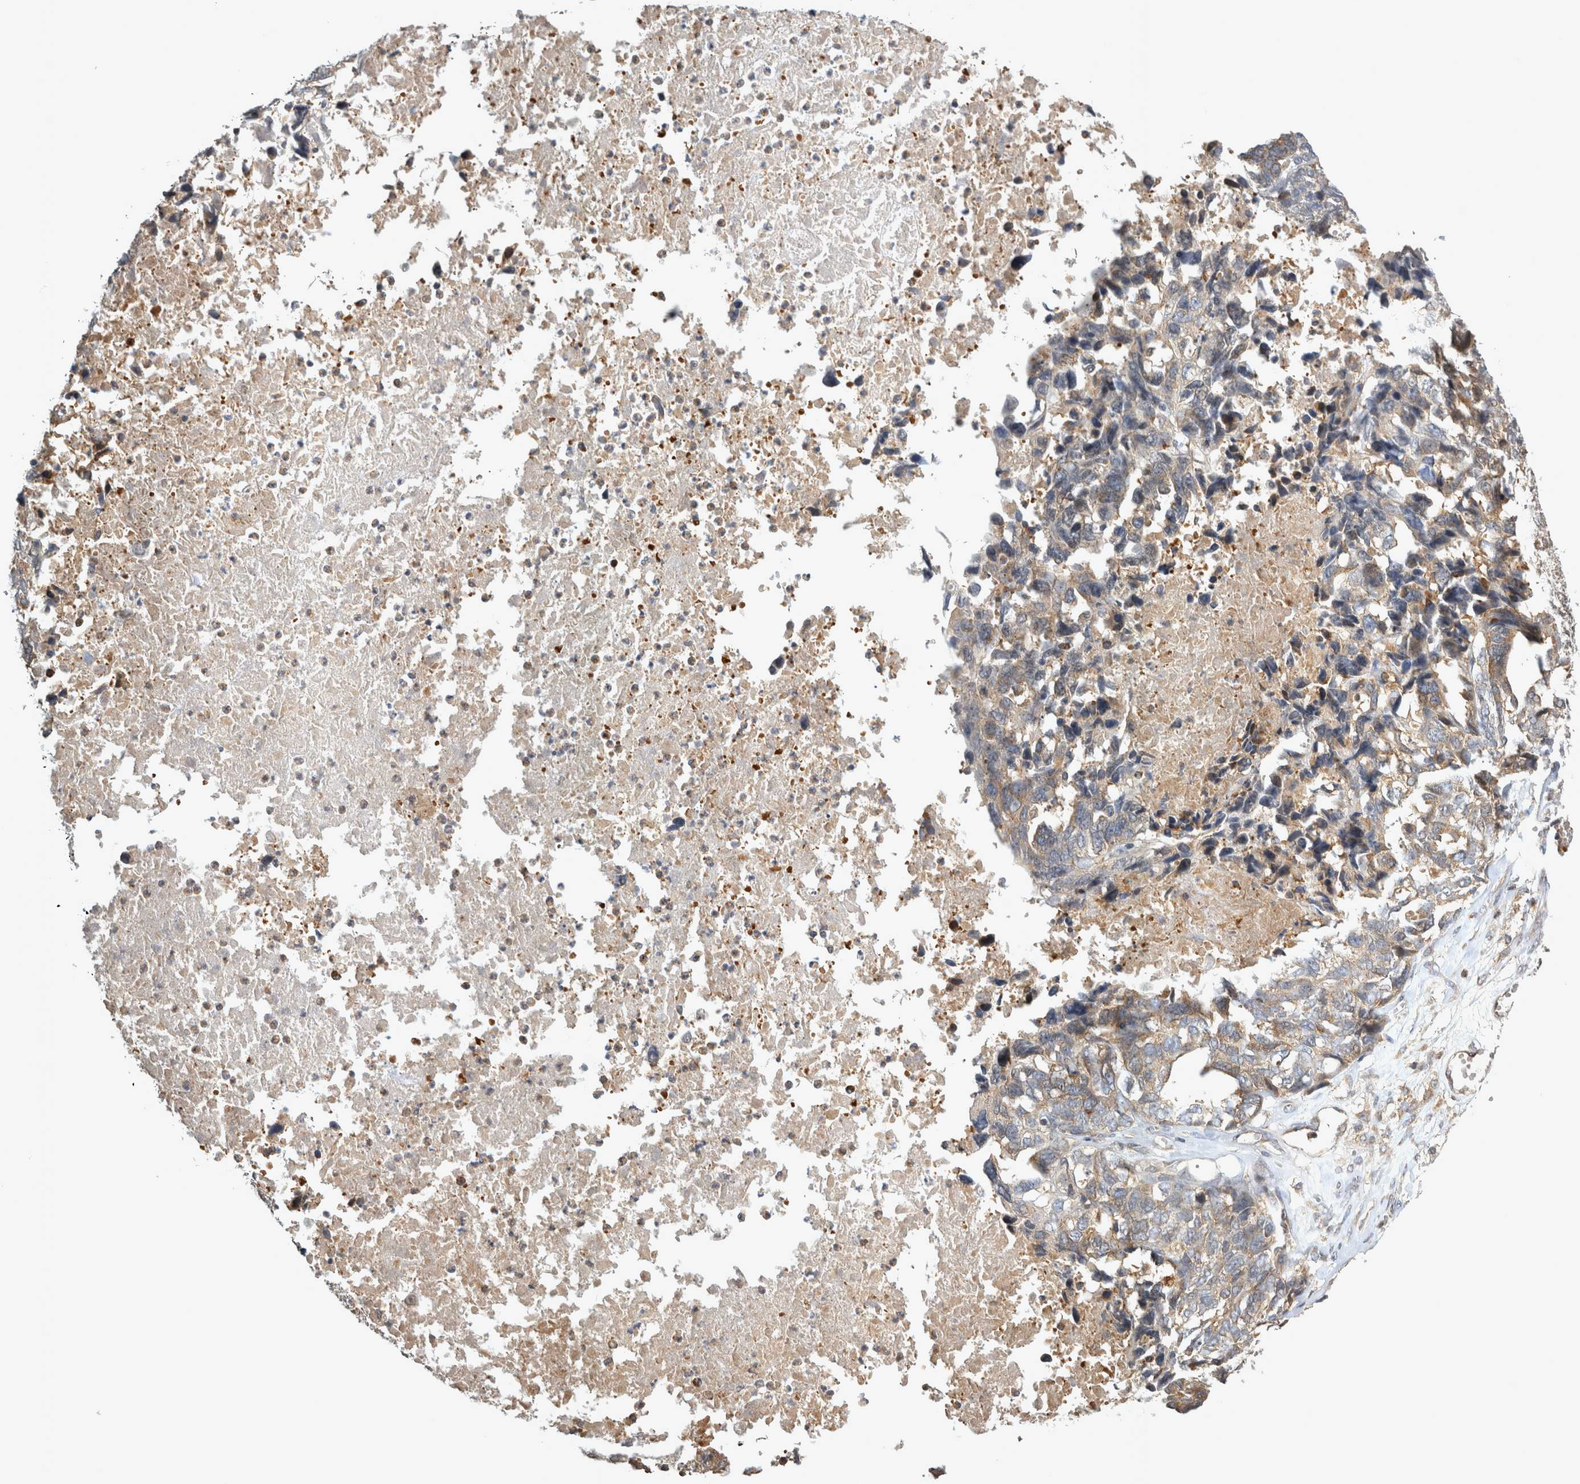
{"staining": {"intensity": "weak", "quantity": "25%-75%", "location": "cytoplasmic/membranous"}, "tissue": "ovarian cancer", "cell_type": "Tumor cells", "image_type": "cancer", "snomed": [{"axis": "morphology", "description": "Cystadenocarcinoma, serous, NOS"}, {"axis": "topography", "description": "Ovary"}], "caption": "Tumor cells reveal weak cytoplasmic/membranous positivity in approximately 25%-75% of cells in ovarian cancer (serous cystadenocarcinoma).", "gene": "TRMT61B", "patient": {"sex": "female", "age": 79}}